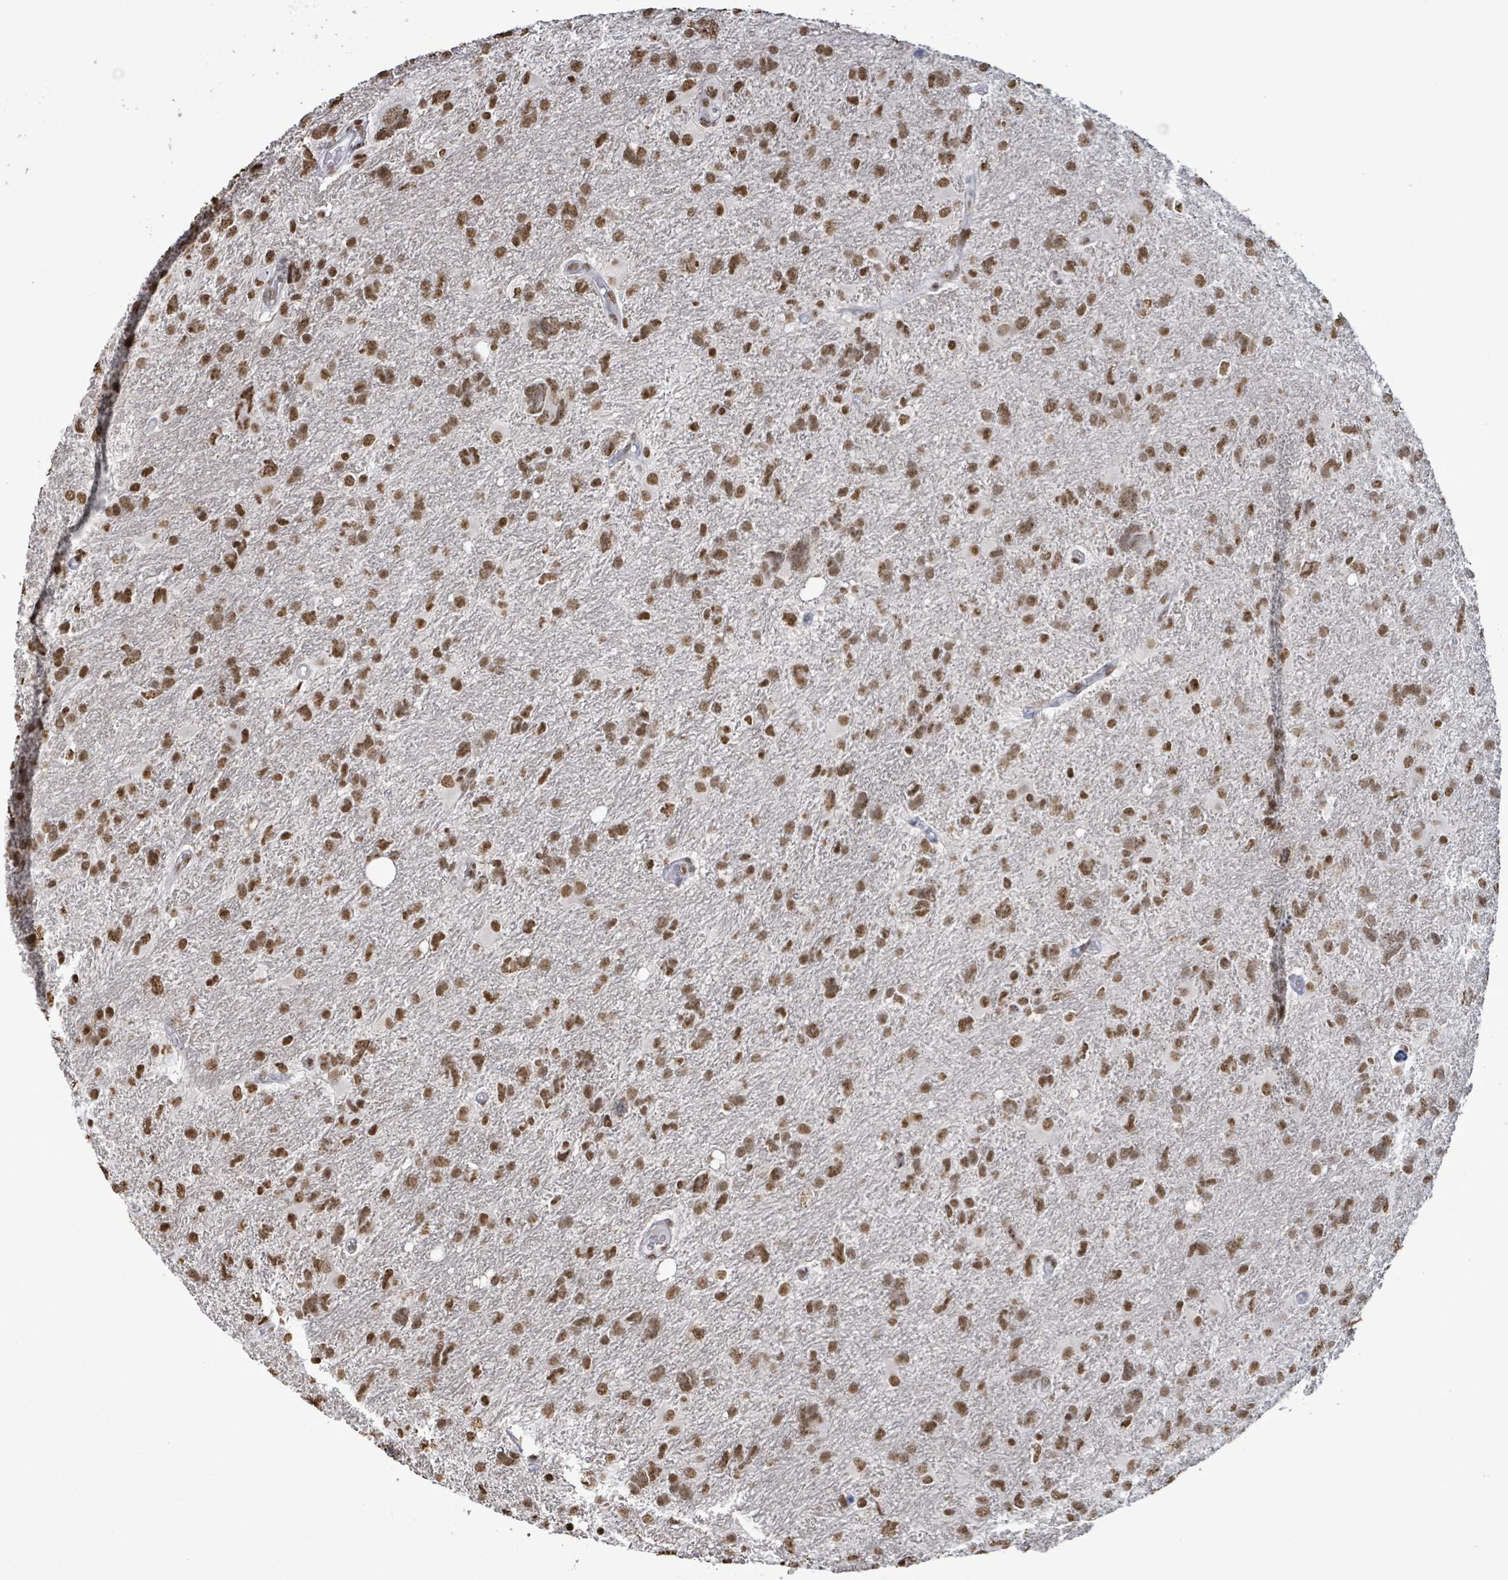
{"staining": {"intensity": "moderate", "quantity": ">75%", "location": "nuclear"}, "tissue": "glioma", "cell_type": "Tumor cells", "image_type": "cancer", "snomed": [{"axis": "morphology", "description": "Glioma, malignant, High grade"}, {"axis": "topography", "description": "Brain"}], "caption": "Immunohistochemical staining of malignant glioma (high-grade) shows medium levels of moderate nuclear protein positivity in about >75% of tumor cells.", "gene": "SAMD14", "patient": {"sex": "male", "age": 61}}